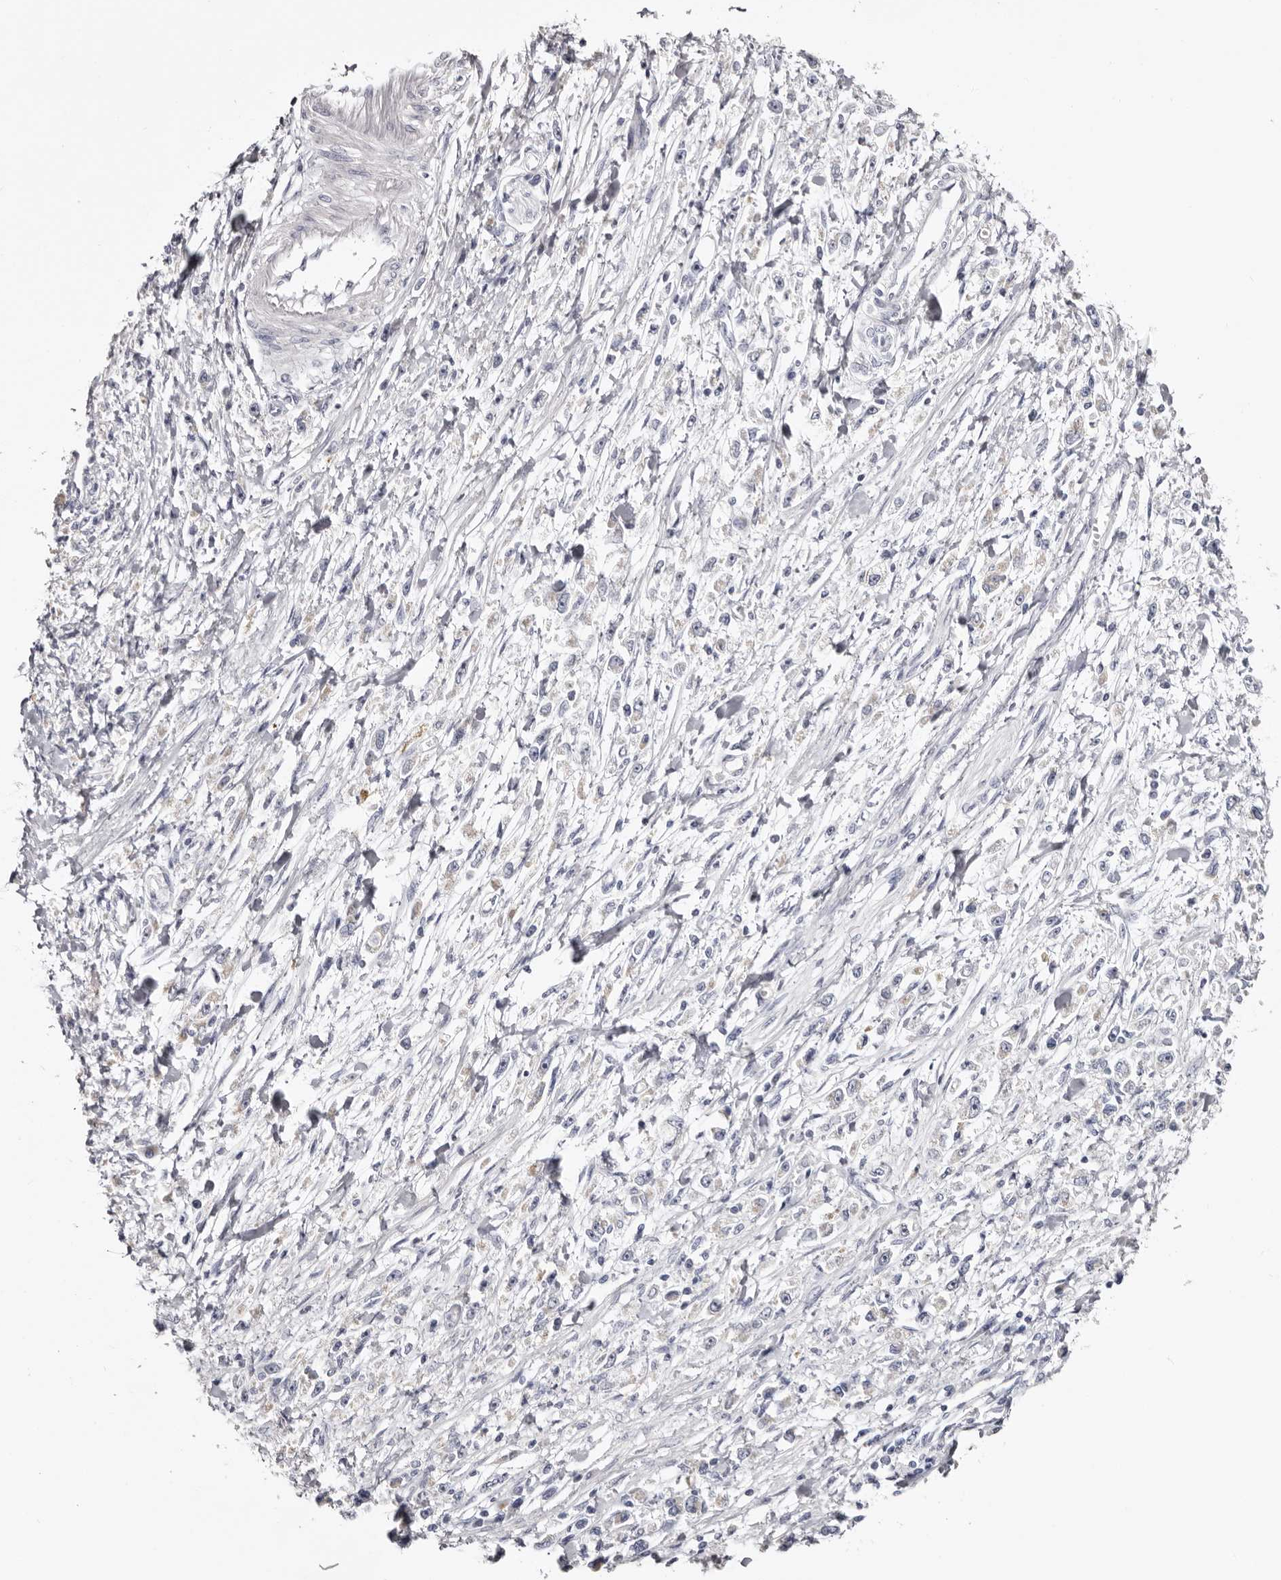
{"staining": {"intensity": "negative", "quantity": "none", "location": "none"}, "tissue": "stomach cancer", "cell_type": "Tumor cells", "image_type": "cancer", "snomed": [{"axis": "morphology", "description": "Adenocarcinoma, NOS"}, {"axis": "topography", "description": "Stomach"}], "caption": "High power microscopy photomicrograph of an IHC photomicrograph of stomach cancer (adenocarcinoma), revealing no significant staining in tumor cells.", "gene": "CASQ1", "patient": {"sex": "female", "age": 59}}